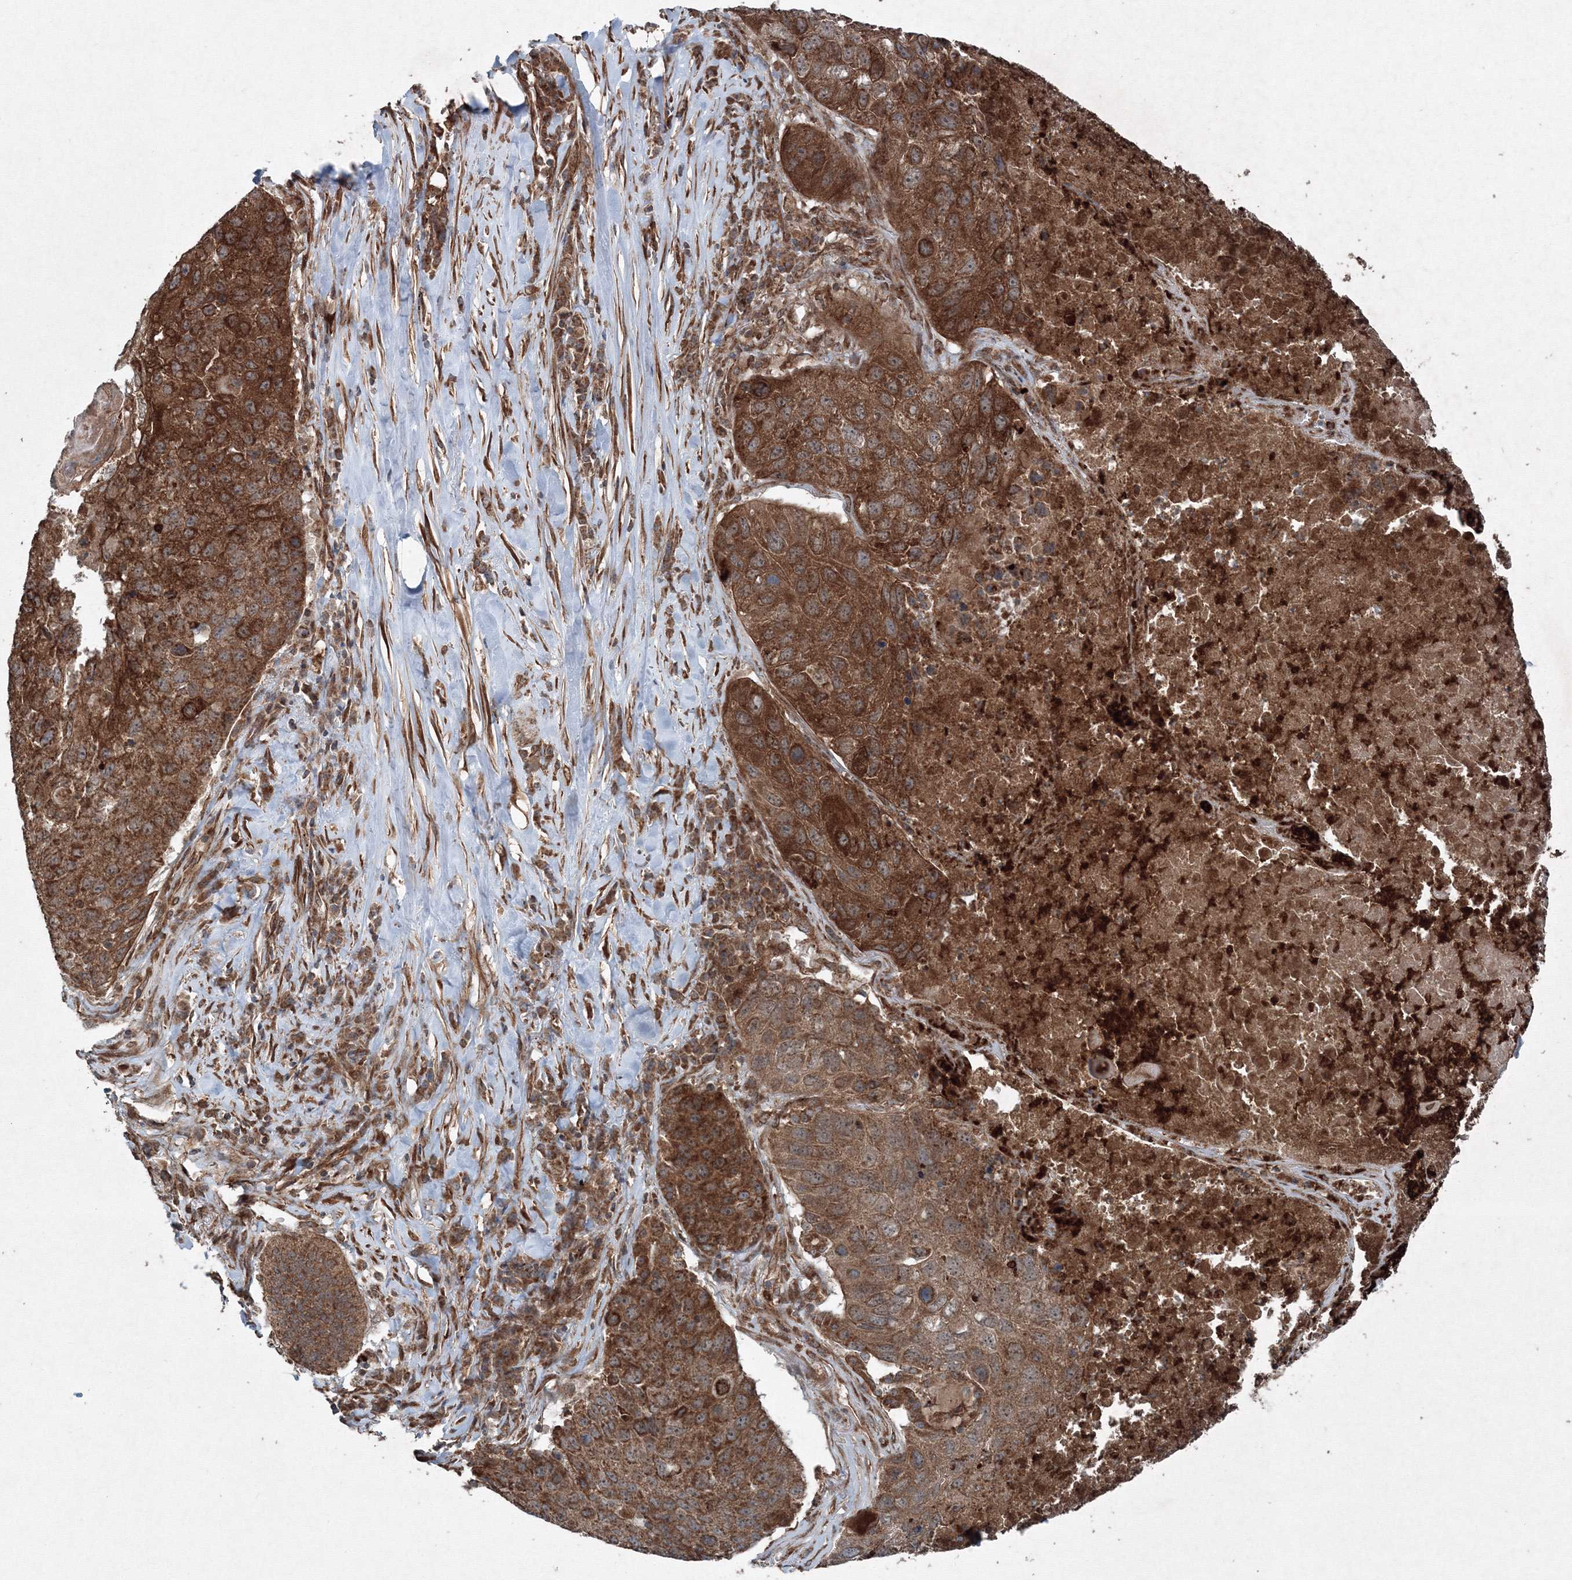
{"staining": {"intensity": "strong", "quantity": ">75%", "location": "cytoplasmic/membranous"}, "tissue": "lung cancer", "cell_type": "Tumor cells", "image_type": "cancer", "snomed": [{"axis": "morphology", "description": "Squamous cell carcinoma, NOS"}, {"axis": "topography", "description": "Lung"}], "caption": "This is an image of immunohistochemistry staining of squamous cell carcinoma (lung), which shows strong positivity in the cytoplasmic/membranous of tumor cells.", "gene": "COPS7B", "patient": {"sex": "male", "age": 61}}